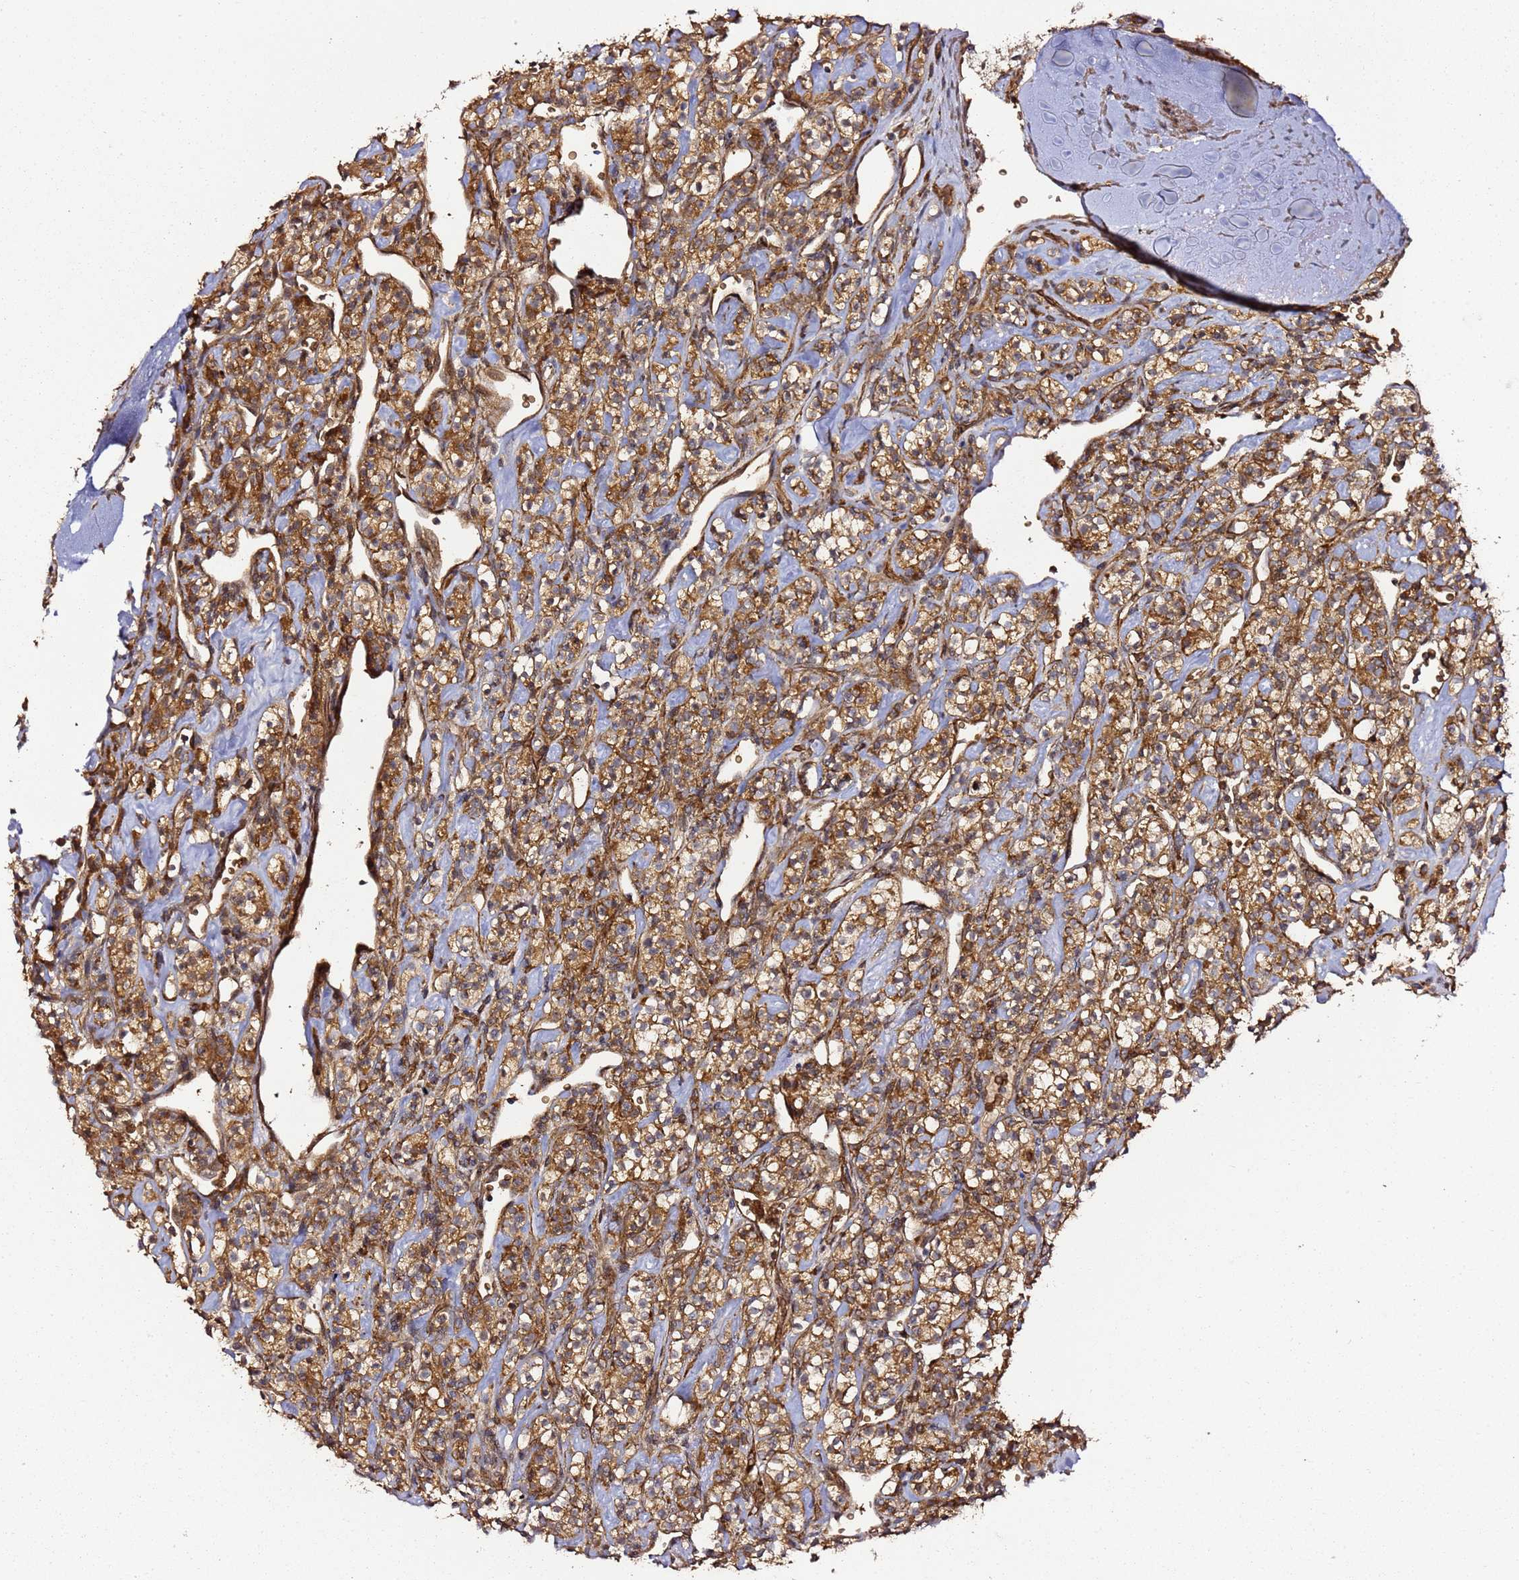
{"staining": {"intensity": "strong", "quantity": ">75%", "location": "cytoplasmic/membranous"}, "tissue": "renal cancer", "cell_type": "Tumor cells", "image_type": "cancer", "snomed": [{"axis": "morphology", "description": "Adenocarcinoma, NOS"}, {"axis": "topography", "description": "Kidney"}], "caption": "Strong cytoplasmic/membranous protein staining is seen in approximately >75% of tumor cells in adenocarcinoma (renal).", "gene": "TM2D2", "patient": {"sex": "male", "age": 77}}